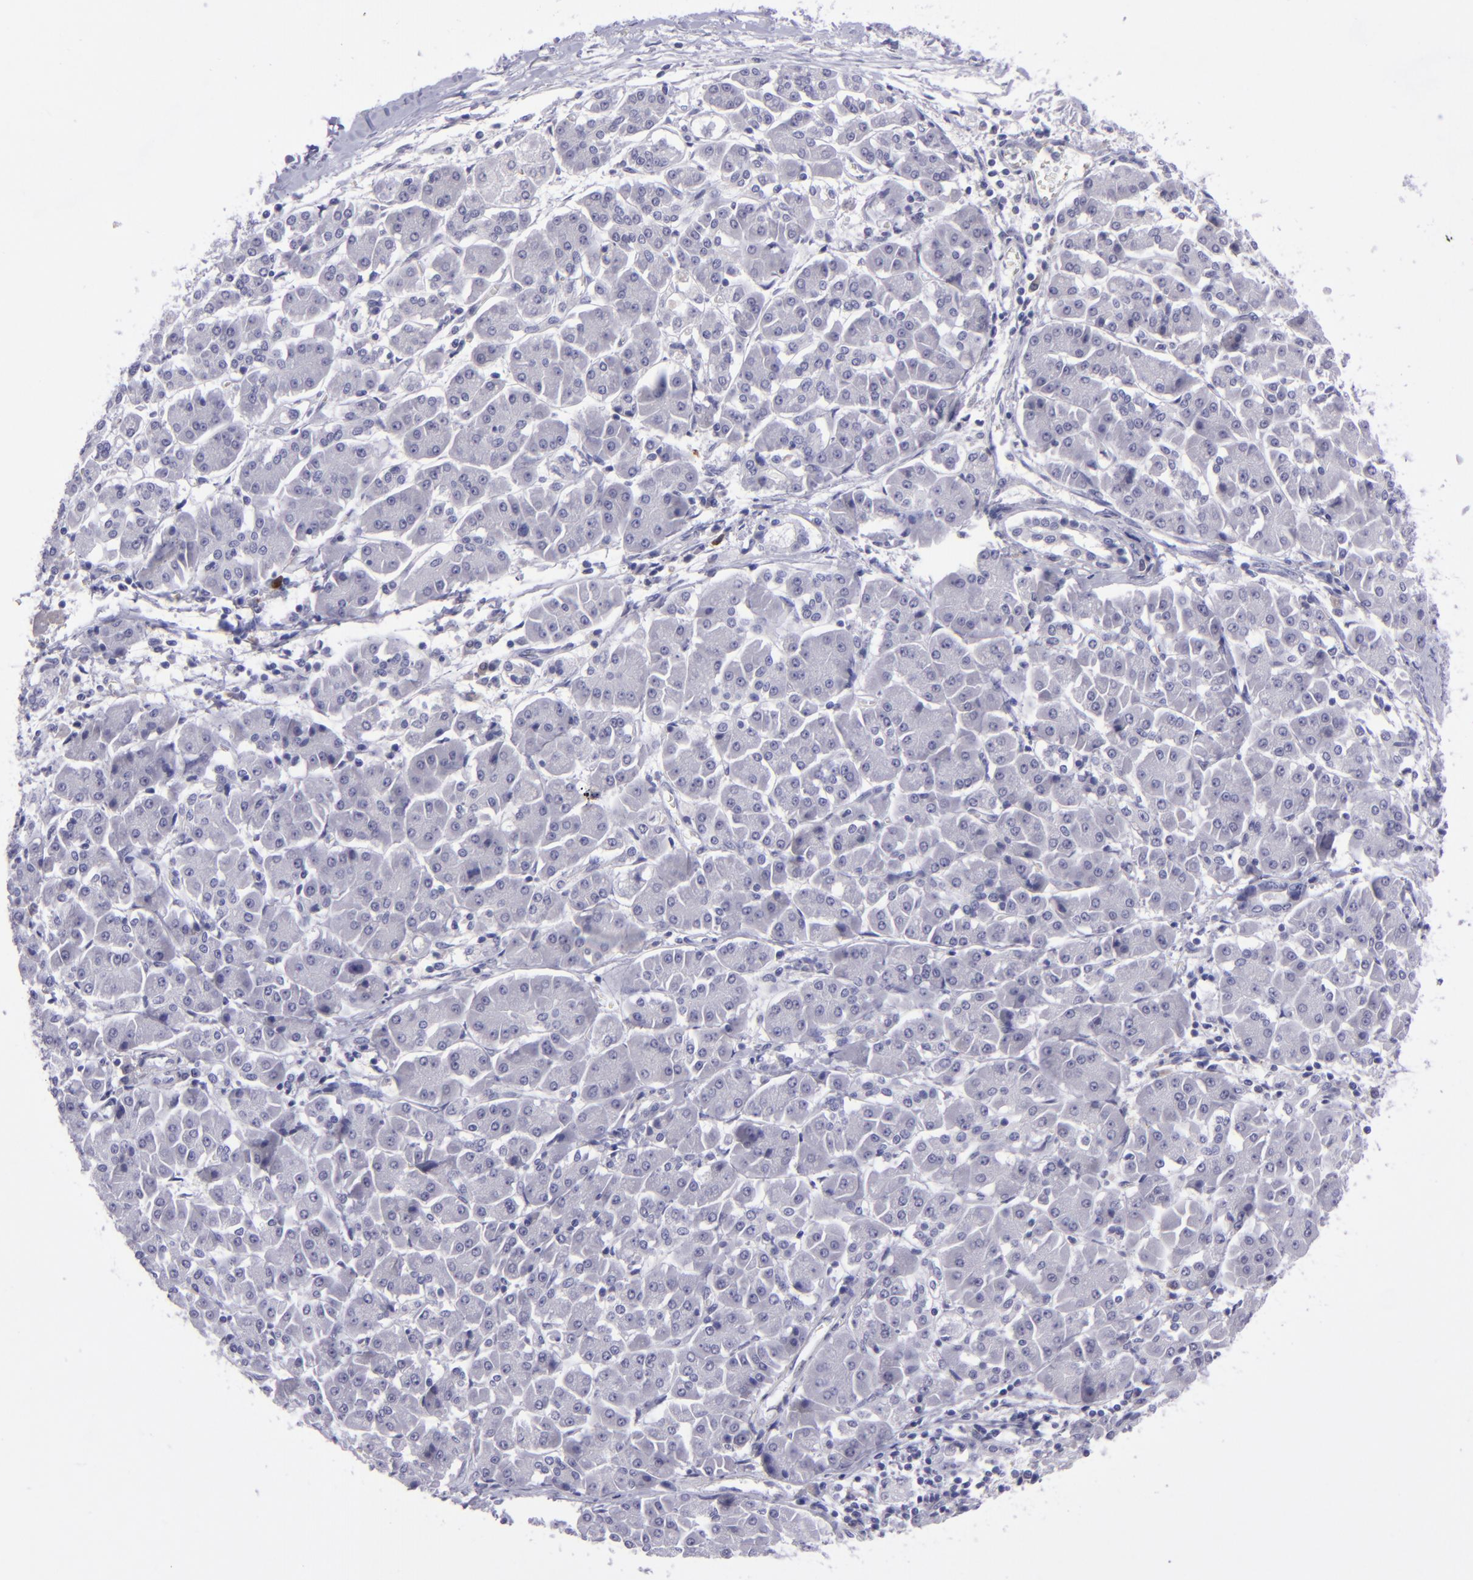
{"staining": {"intensity": "negative", "quantity": "none", "location": "none"}, "tissue": "pancreatic cancer", "cell_type": "Tumor cells", "image_type": "cancer", "snomed": [{"axis": "morphology", "description": "Adenocarcinoma, NOS"}, {"axis": "topography", "description": "Pancreas"}], "caption": "An immunohistochemistry (IHC) histopathology image of adenocarcinoma (pancreatic) is shown. There is no staining in tumor cells of adenocarcinoma (pancreatic). (DAB (3,3'-diaminobenzidine) IHC with hematoxylin counter stain).", "gene": "POU2F2", "patient": {"sex": "female", "age": 57}}